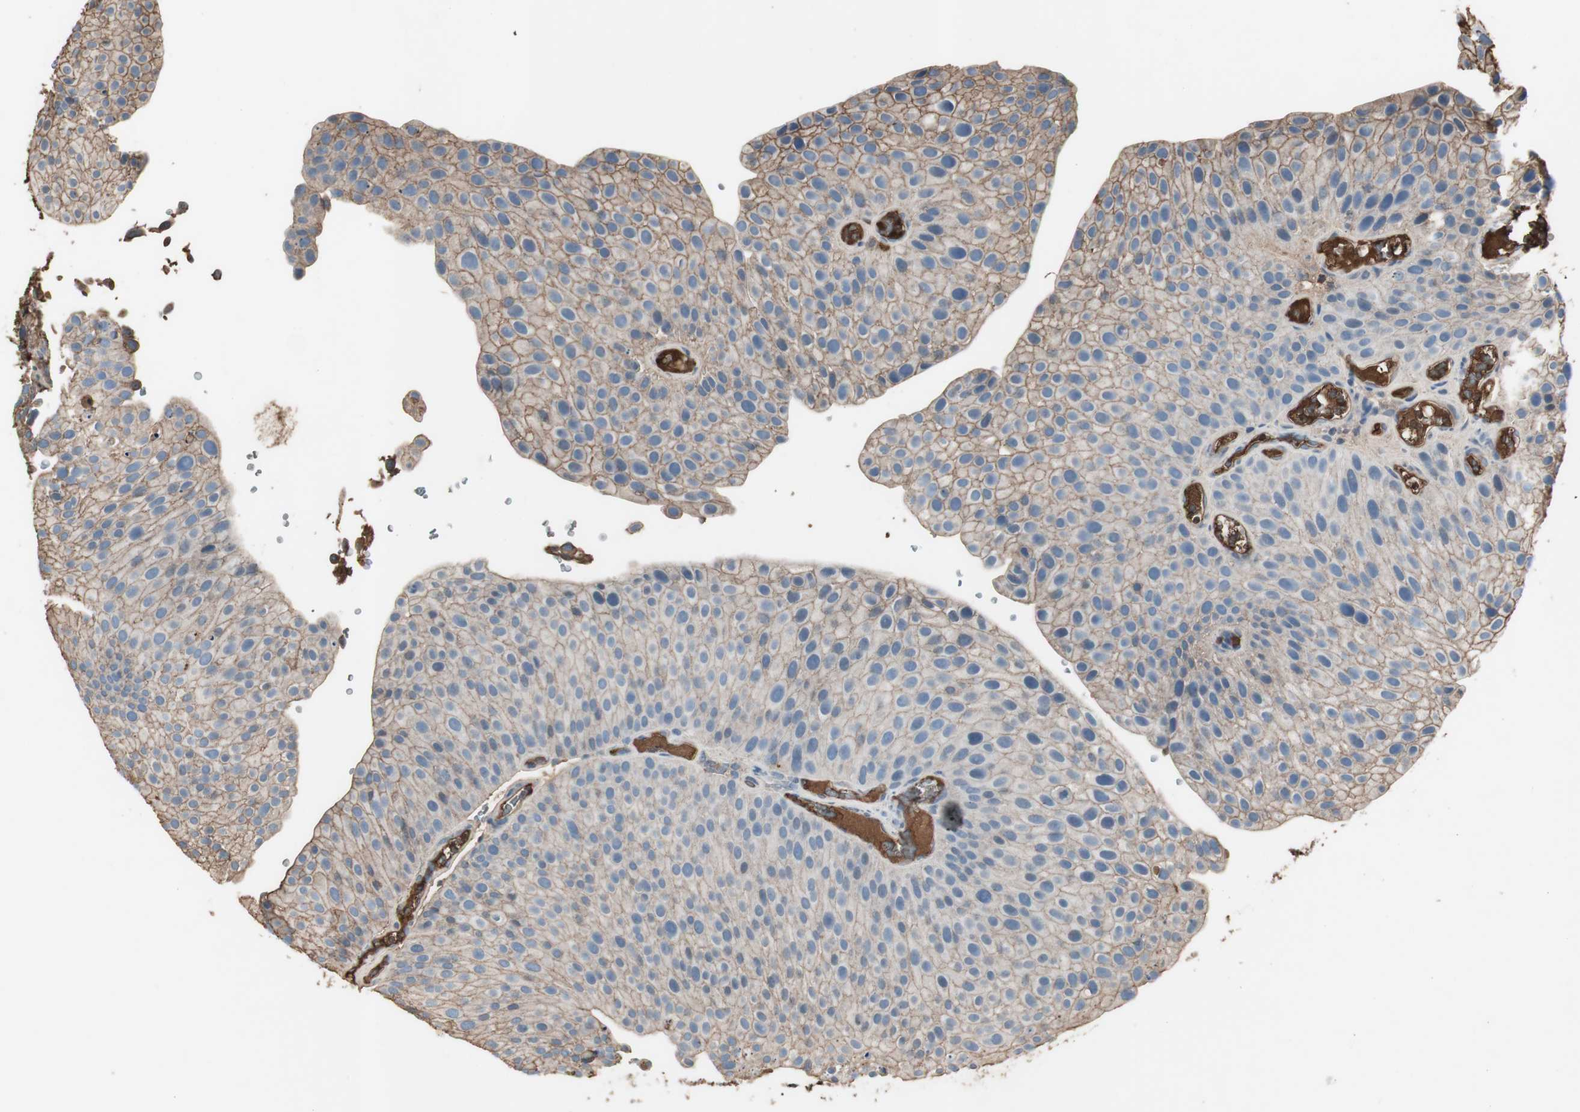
{"staining": {"intensity": "weak", "quantity": ">75%", "location": "cytoplasmic/membranous"}, "tissue": "urothelial cancer", "cell_type": "Tumor cells", "image_type": "cancer", "snomed": [{"axis": "morphology", "description": "Urothelial carcinoma, Low grade"}, {"axis": "topography", "description": "Smooth muscle"}, {"axis": "topography", "description": "Urinary bladder"}], "caption": "Immunohistochemical staining of urothelial cancer displays weak cytoplasmic/membranous protein staining in about >75% of tumor cells. The staining was performed using DAB to visualize the protein expression in brown, while the nuclei were stained in blue with hematoxylin (Magnification: 20x).", "gene": "MMP14", "patient": {"sex": "male", "age": 60}}